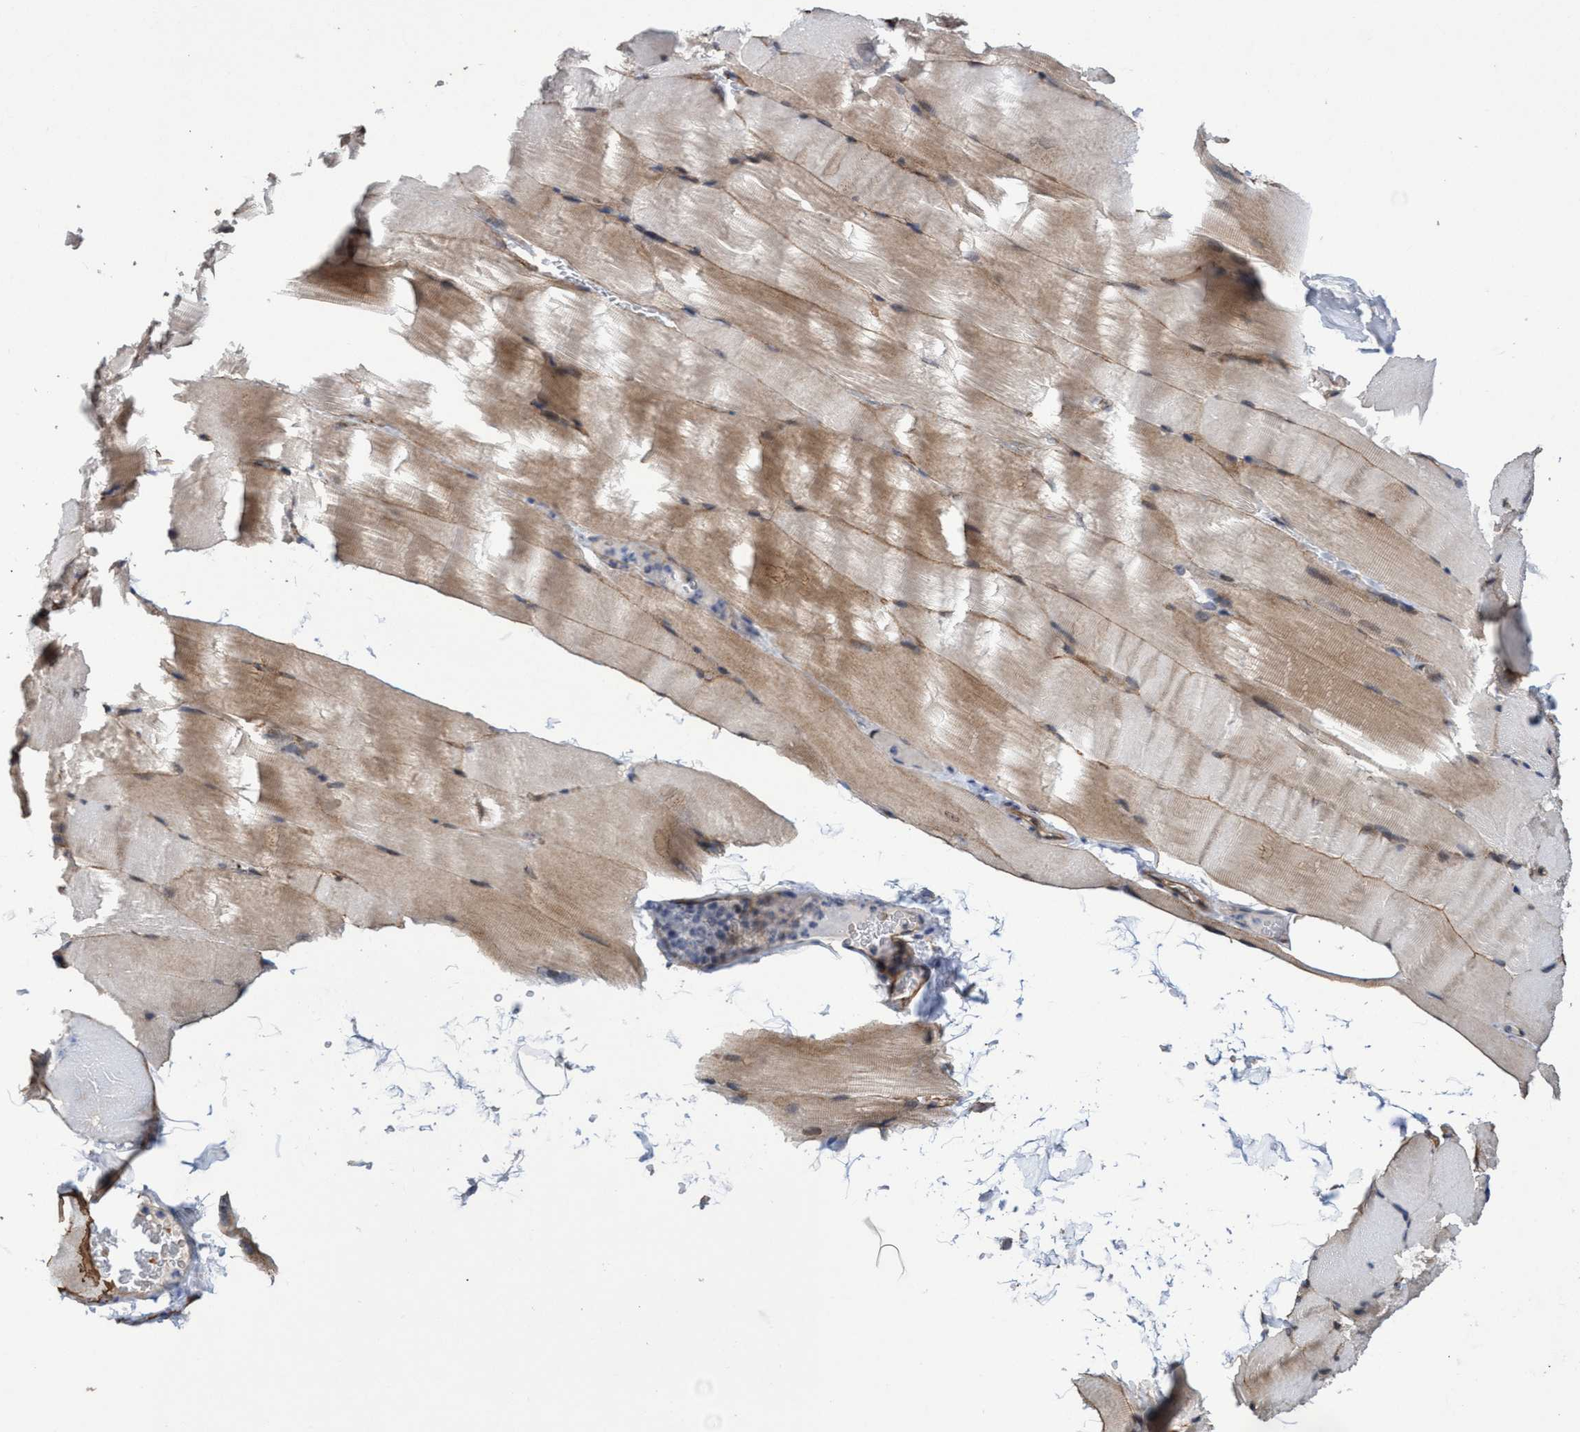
{"staining": {"intensity": "weak", "quantity": "25%-75%", "location": "cytoplasmic/membranous"}, "tissue": "skeletal muscle", "cell_type": "Myocytes", "image_type": "normal", "snomed": [{"axis": "morphology", "description": "Normal tissue, NOS"}, {"axis": "topography", "description": "Skeletal muscle"}, {"axis": "topography", "description": "Parathyroid gland"}], "caption": "Human skeletal muscle stained with a brown dye displays weak cytoplasmic/membranous positive positivity in approximately 25%-75% of myocytes.", "gene": "ZNF750", "patient": {"sex": "female", "age": 37}}